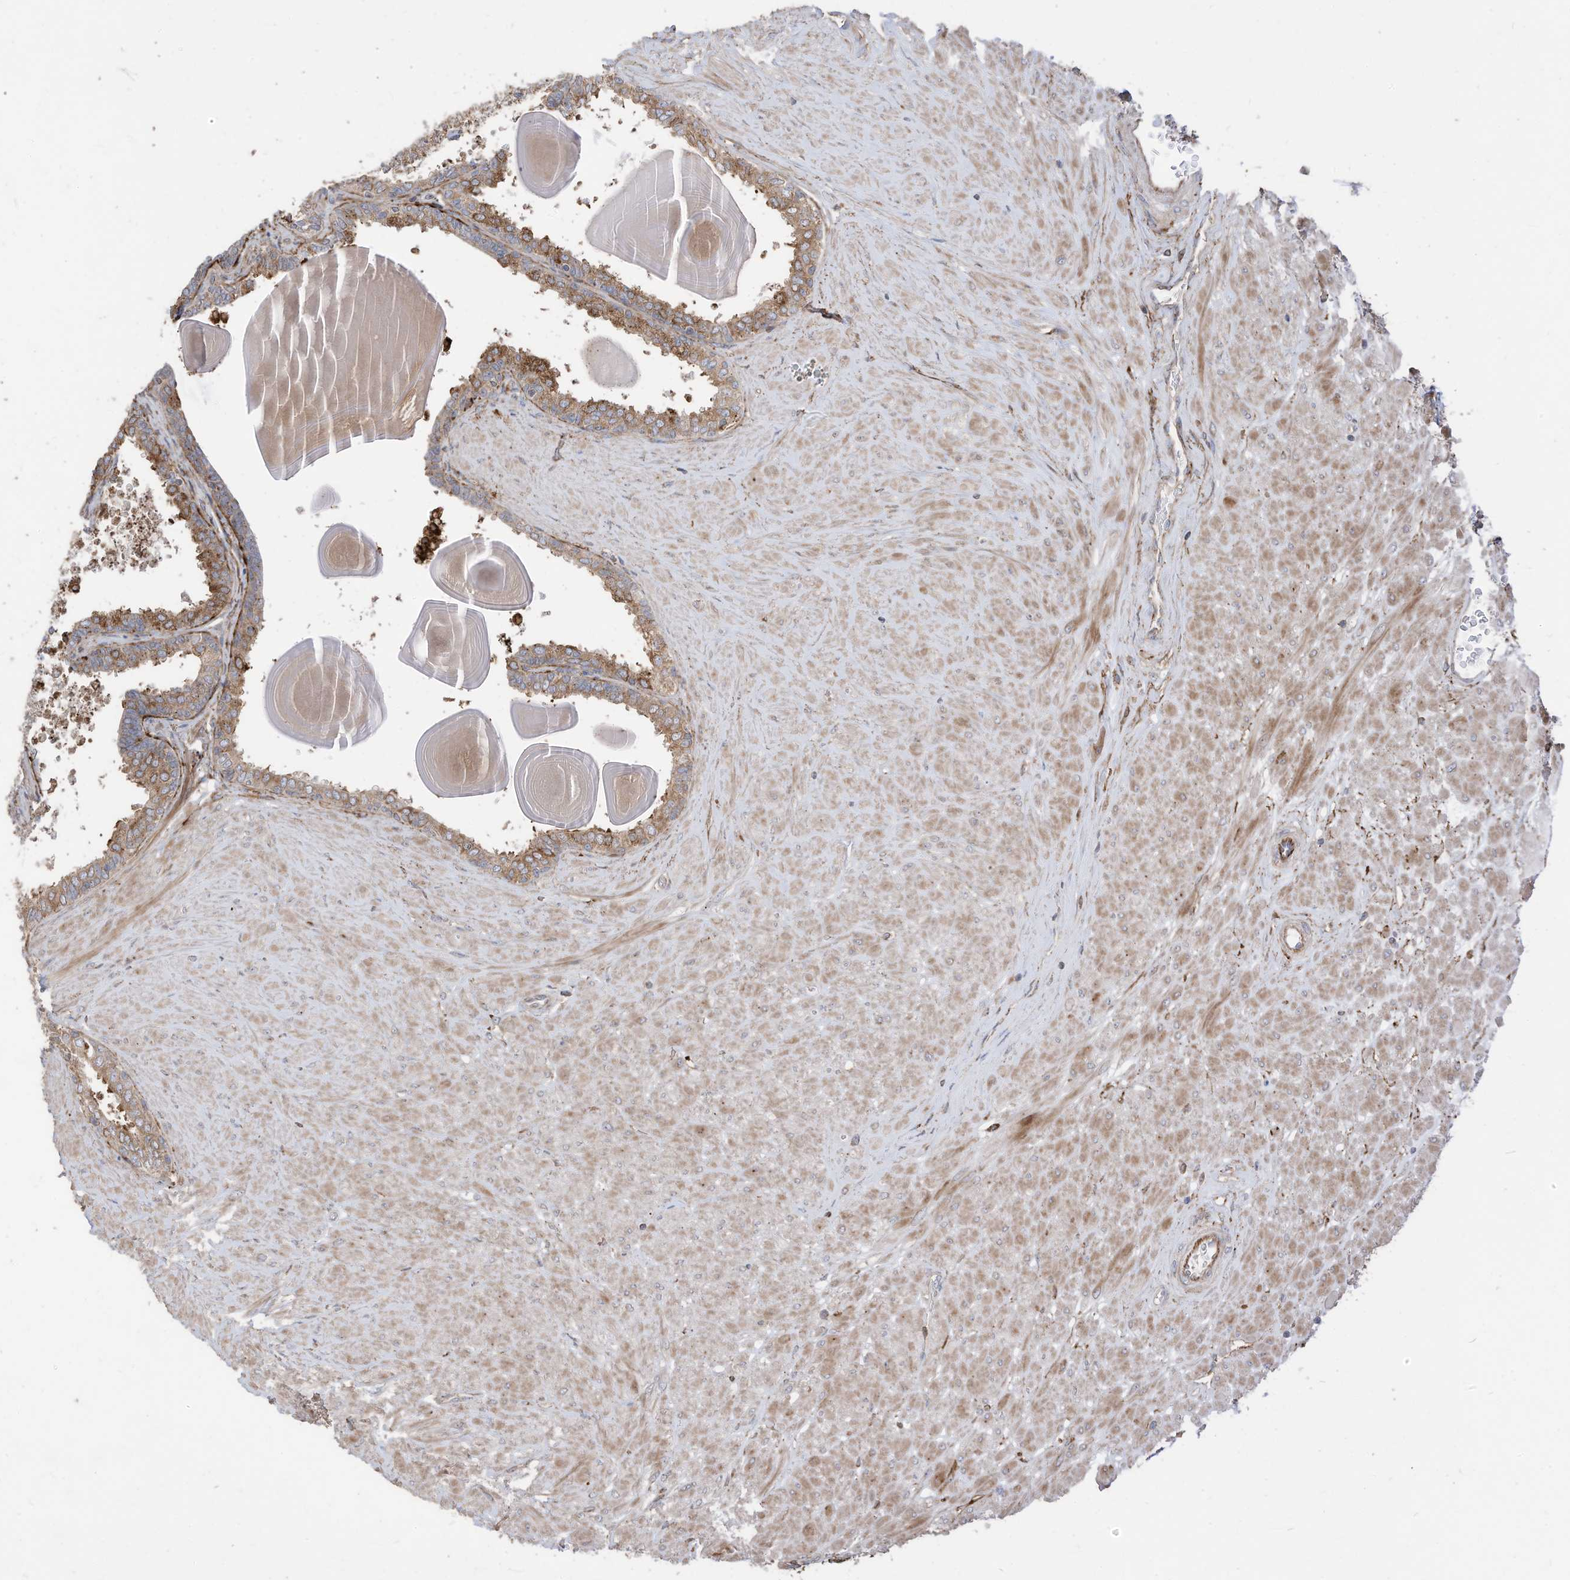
{"staining": {"intensity": "strong", "quantity": ">75%", "location": "cytoplasmic/membranous"}, "tissue": "prostate", "cell_type": "Glandular cells", "image_type": "normal", "snomed": [{"axis": "morphology", "description": "Normal tissue, NOS"}, {"axis": "topography", "description": "Prostate"}], "caption": "Protein staining by immunohistochemistry (IHC) shows strong cytoplasmic/membranous expression in approximately >75% of glandular cells in normal prostate.", "gene": "TRNAU1AP", "patient": {"sex": "male", "age": 48}}